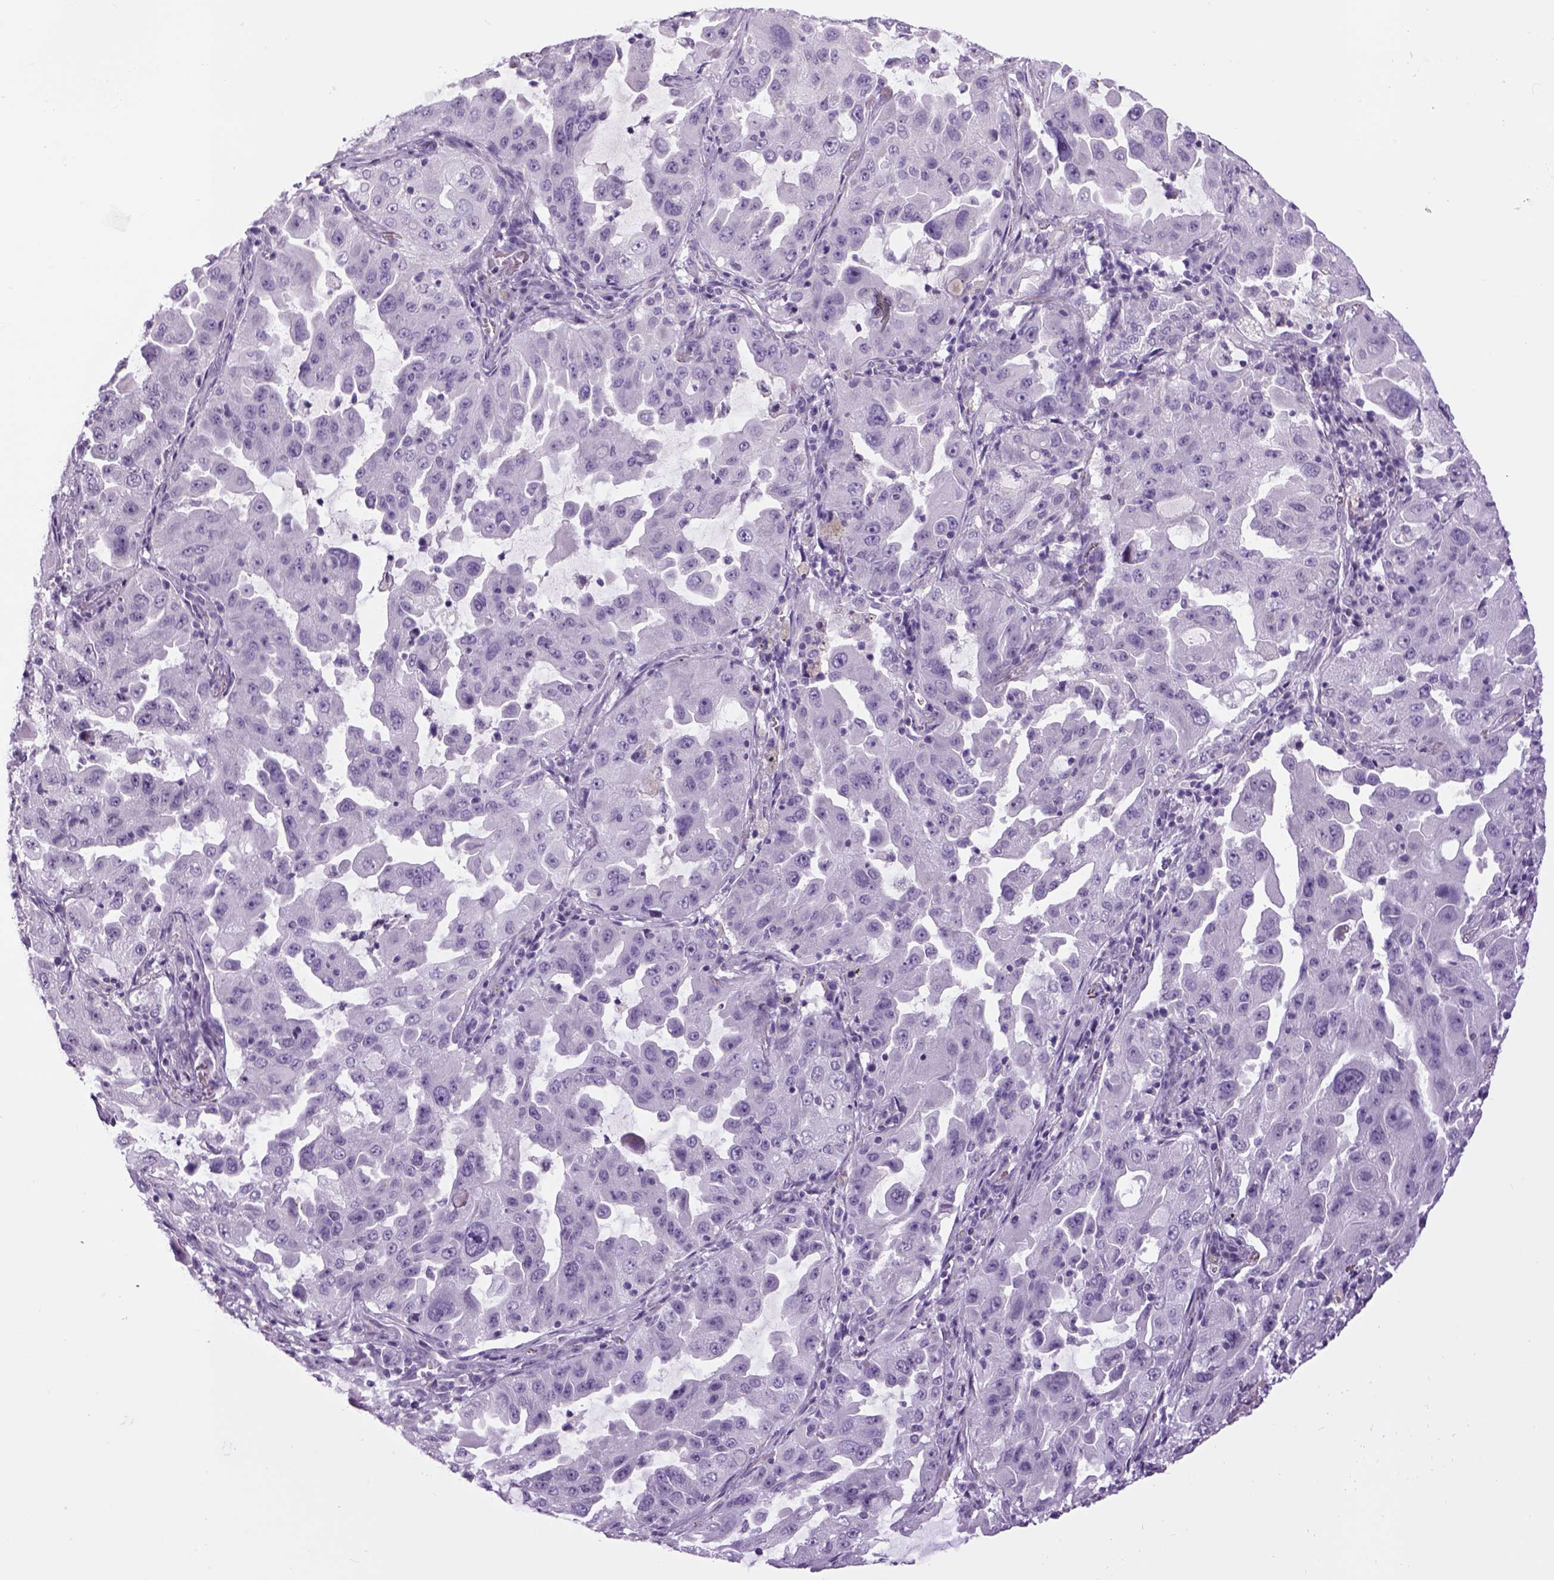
{"staining": {"intensity": "negative", "quantity": "none", "location": "none"}, "tissue": "lung cancer", "cell_type": "Tumor cells", "image_type": "cancer", "snomed": [{"axis": "morphology", "description": "Adenocarcinoma, NOS"}, {"axis": "topography", "description": "Lung"}], "caption": "Immunohistochemical staining of human lung cancer (adenocarcinoma) shows no significant positivity in tumor cells.", "gene": "DBH", "patient": {"sex": "female", "age": 61}}